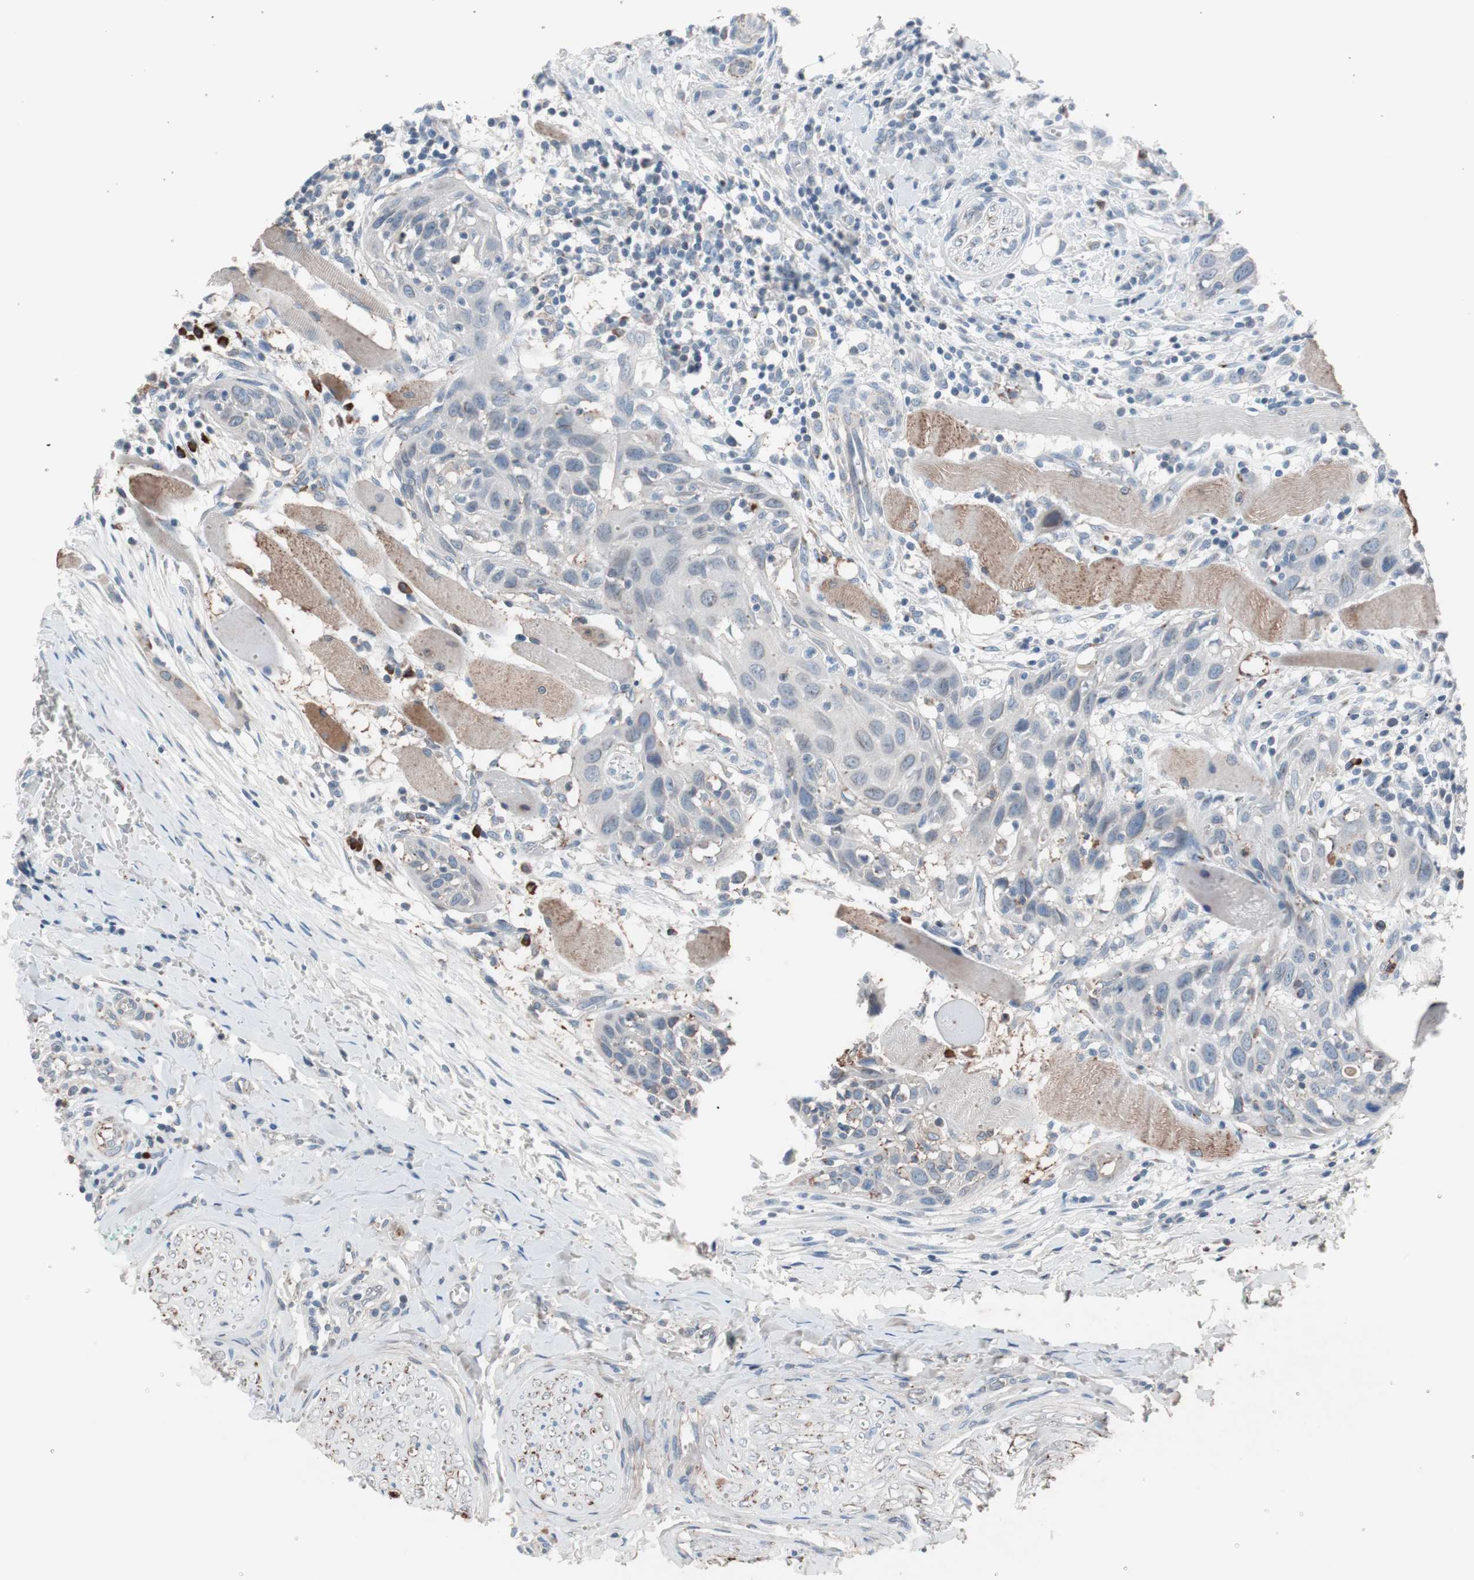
{"staining": {"intensity": "negative", "quantity": "none", "location": "none"}, "tissue": "head and neck cancer", "cell_type": "Tumor cells", "image_type": "cancer", "snomed": [{"axis": "morphology", "description": "Normal tissue, NOS"}, {"axis": "morphology", "description": "Squamous cell carcinoma, NOS"}, {"axis": "topography", "description": "Oral tissue"}, {"axis": "topography", "description": "Head-Neck"}], "caption": "Immunohistochemistry (IHC) histopathology image of neoplastic tissue: head and neck squamous cell carcinoma stained with DAB (3,3'-diaminobenzidine) demonstrates no significant protein expression in tumor cells.", "gene": "GRB7", "patient": {"sex": "female", "age": 50}}